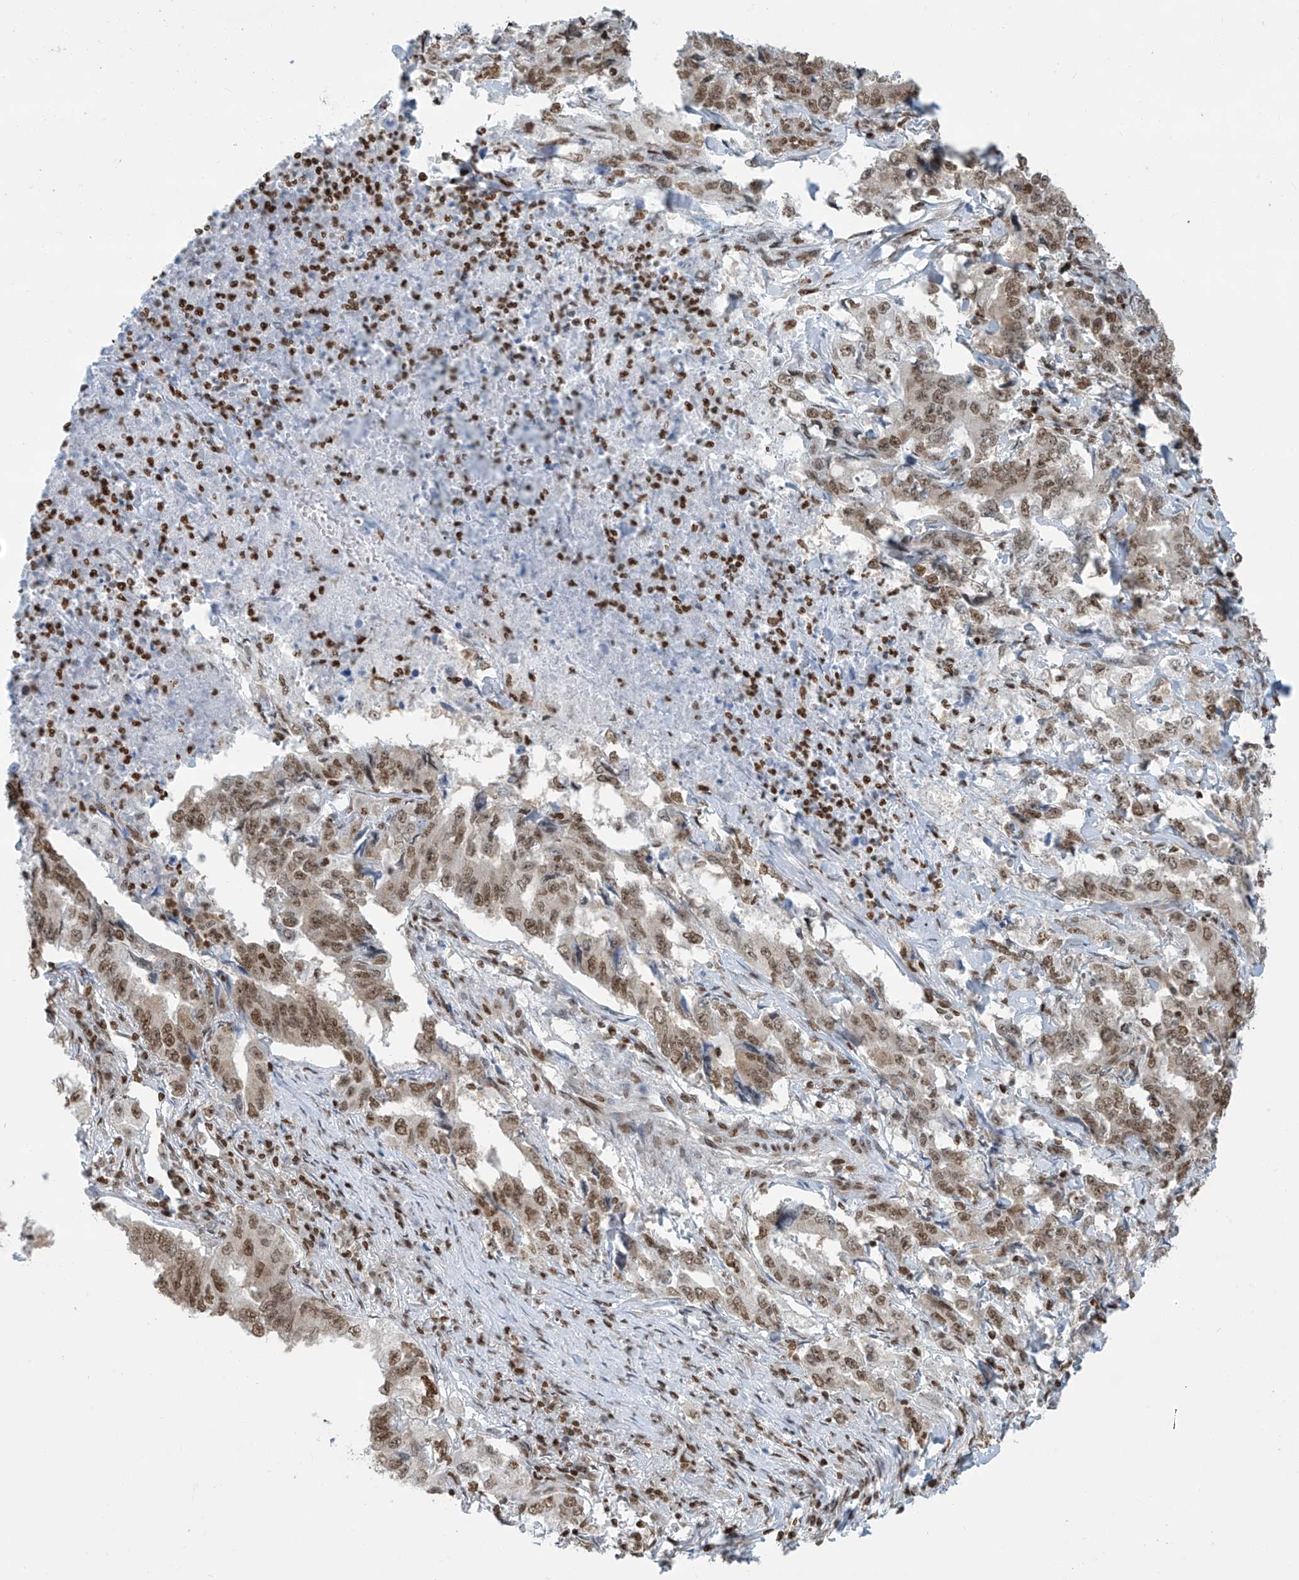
{"staining": {"intensity": "strong", "quantity": "25%-75%", "location": "nuclear"}, "tissue": "lung cancer", "cell_type": "Tumor cells", "image_type": "cancer", "snomed": [{"axis": "morphology", "description": "Adenocarcinoma, NOS"}, {"axis": "topography", "description": "Lung"}], "caption": "Immunohistochemistry (IHC) staining of lung cancer, which shows high levels of strong nuclear expression in about 25%-75% of tumor cells indicating strong nuclear protein positivity. The staining was performed using DAB (3,3'-diaminobenzidine) (brown) for protein detection and nuclei were counterstained in hematoxylin (blue).", "gene": "SARNP", "patient": {"sex": "female", "age": 51}}